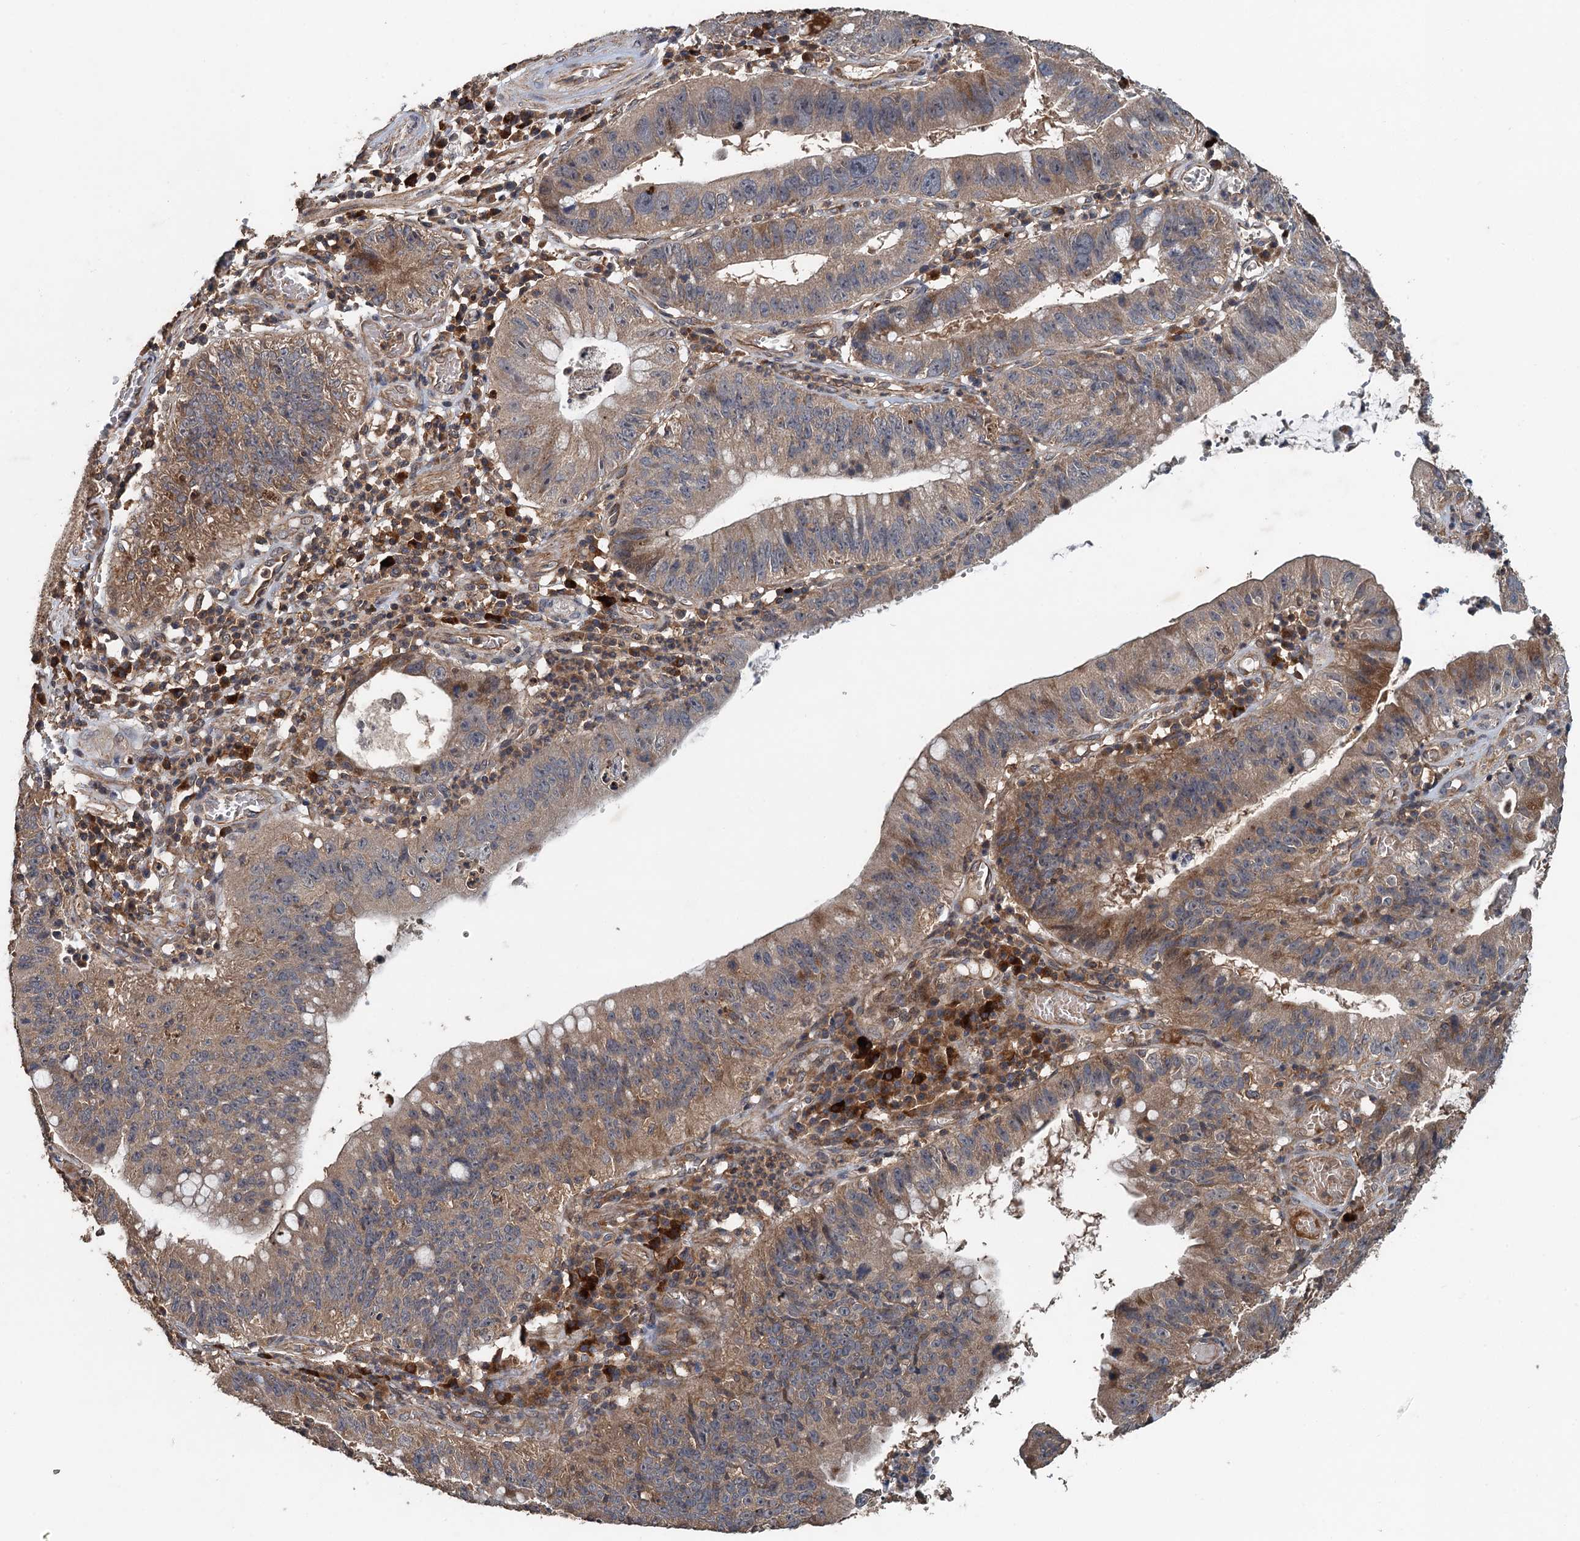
{"staining": {"intensity": "moderate", "quantity": "25%-75%", "location": "cytoplasmic/membranous"}, "tissue": "stomach cancer", "cell_type": "Tumor cells", "image_type": "cancer", "snomed": [{"axis": "morphology", "description": "Adenocarcinoma, NOS"}, {"axis": "topography", "description": "Stomach"}], "caption": "Stomach cancer (adenocarcinoma) stained with a protein marker exhibits moderate staining in tumor cells.", "gene": "BORCS5", "patient": {"sex": "male", "age": 59}}